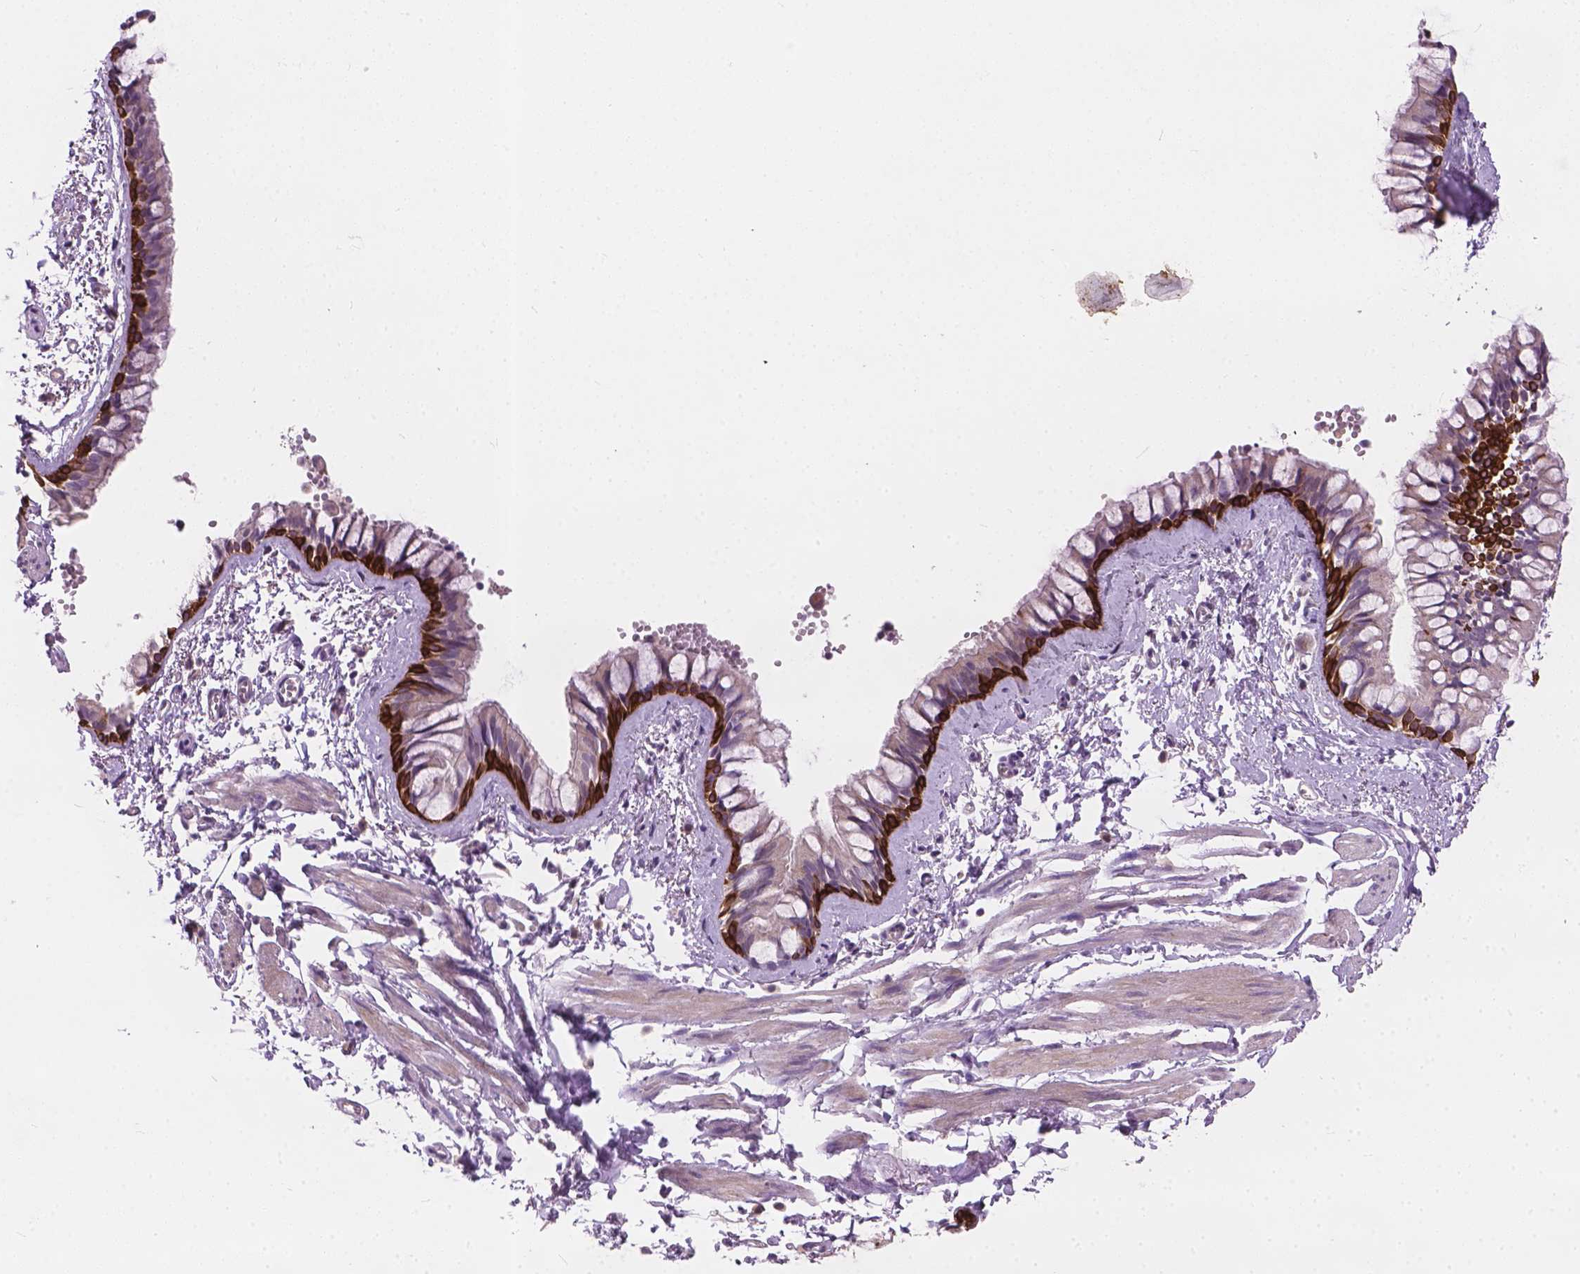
{"staining": {"intensity": "strong", "quantity": "25%-75%", "location": "cytoplasmic/membranous"}, "tissue": "bronchus", "cell_type": "Respiratory epithelial cells", "image_type": "normal", "snomed": [{"axis": "morphology", "description": "Normal tissue, NOS"}, {"axis": "topography", "description": "Bronchus"}], "caption": "About 25%-75% of respiratory epithelial cells in normal bronchus exhibit strong cytoplasmic/membranous protein staining as visualized by brown immunohistochemical staining.", "gene": "KRT17", "patient": {"sex": "female", "age": 59}}